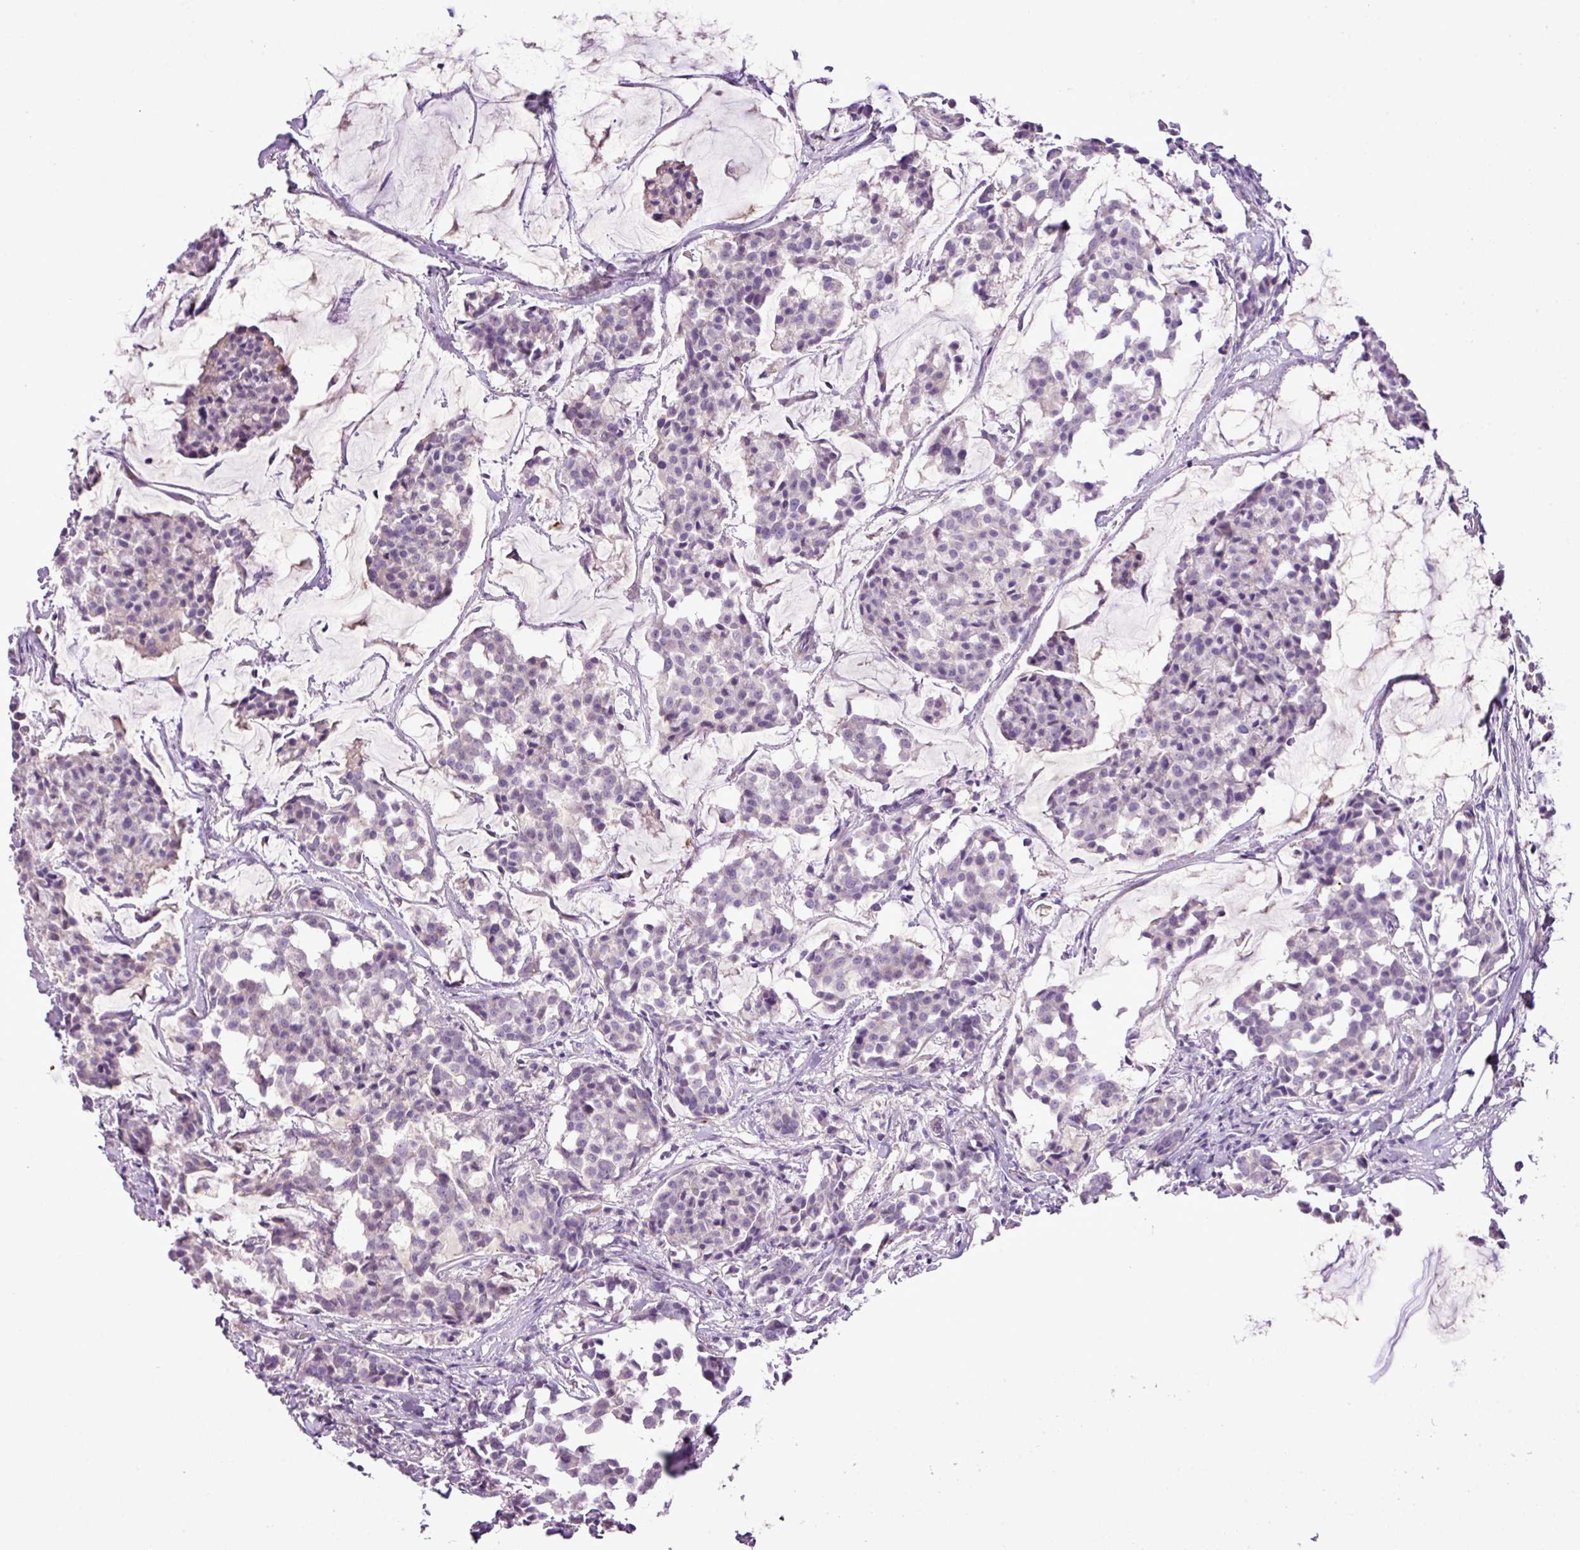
{"staining": {"intensity": "negative", "quantity": "none", "location": "none"}, "tissue": "breast cancer", "cell_type": "Tumor cells", "image_type": "cancer", "snomed": [{"axis": "morphology", "description": "Duct carcinoma"}, {"axis": "topography", "description": "Breast"}], "caption": "Protein analysis of breast cancer demonstrates no significant positivity in tumor cells.", "gene": "DNAJB13", "patient": {"sex": "female", "age": 93}}